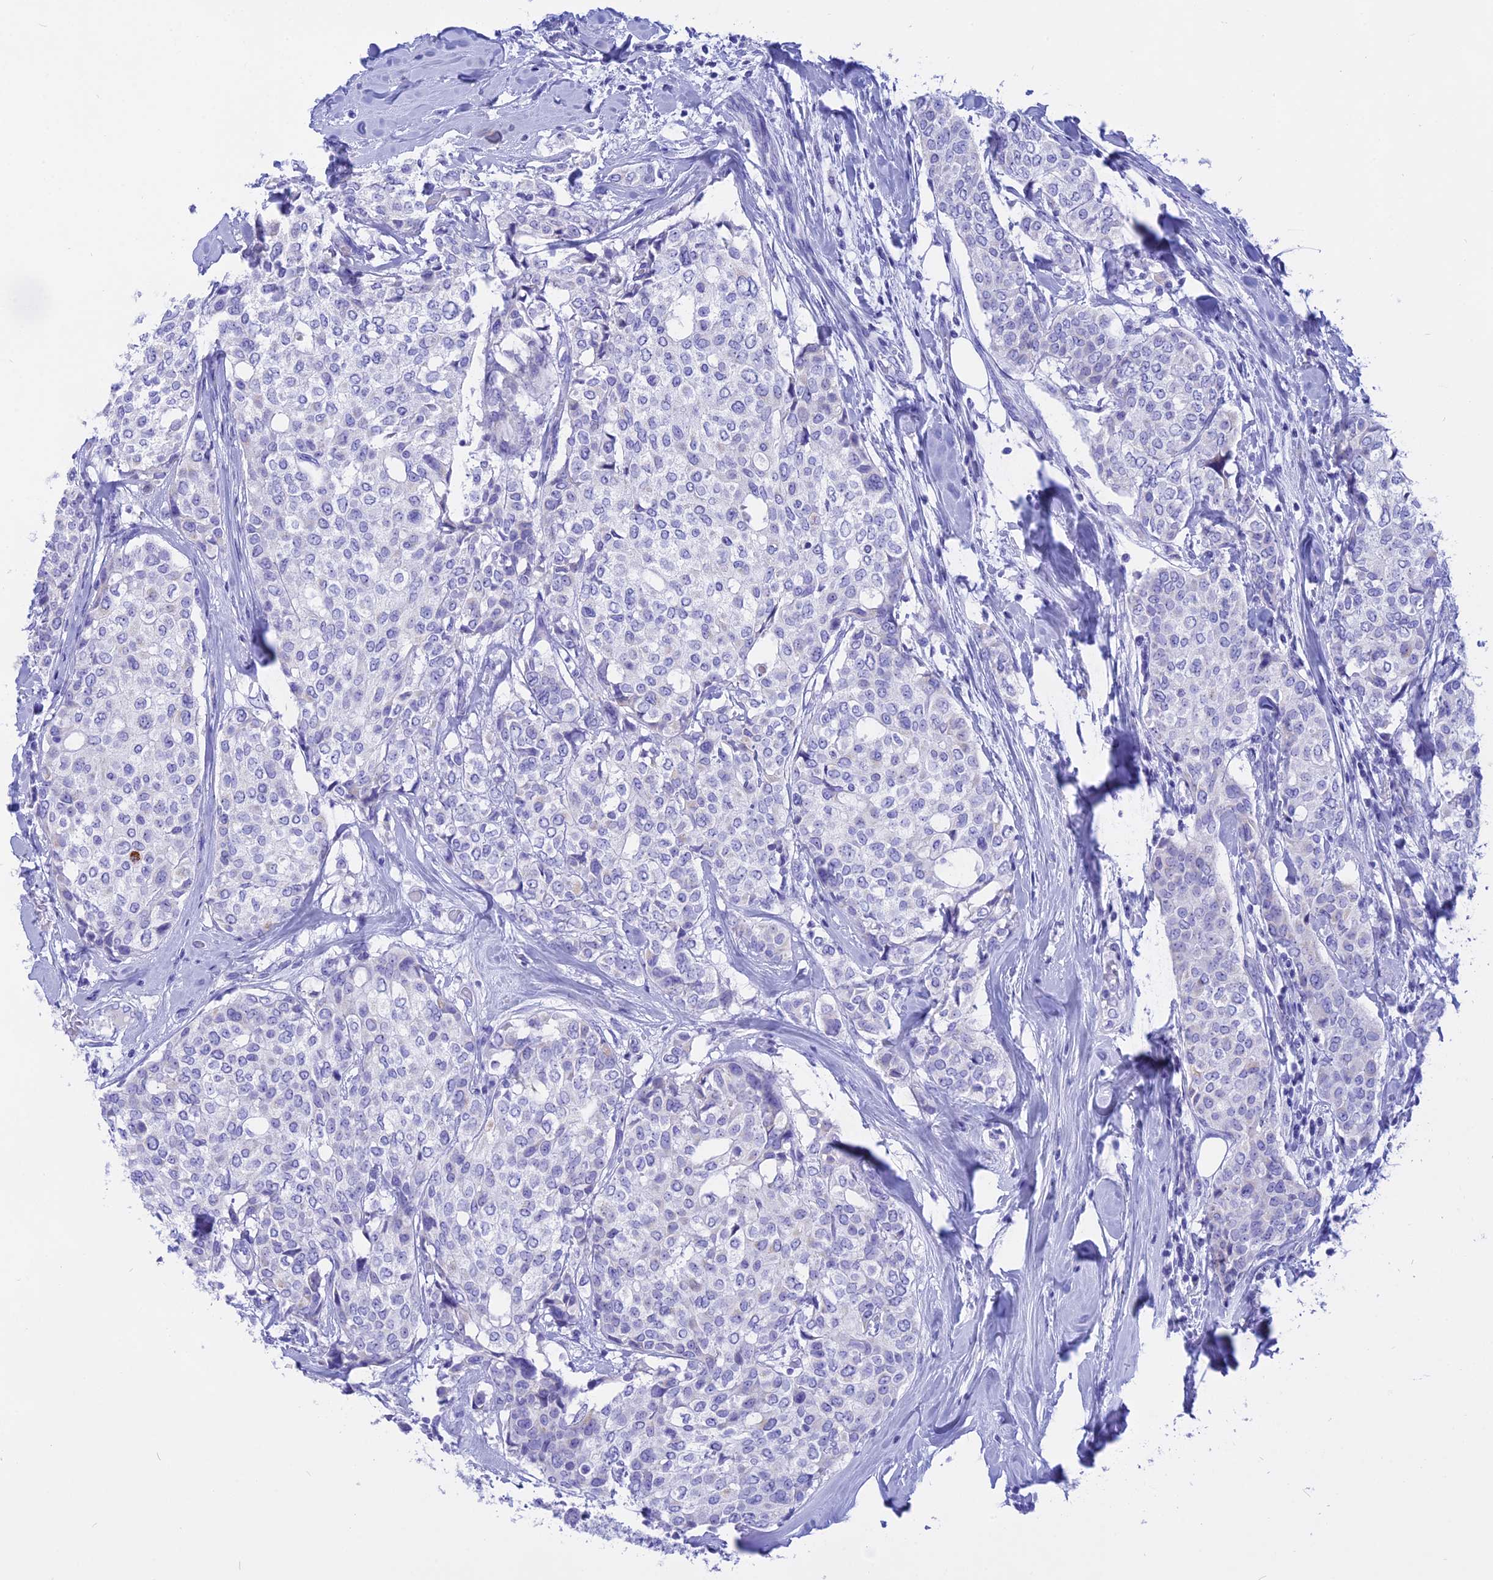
{"staining": {"intensity": "negative", "quantity": "none", "location": "none"}, "tissue": "breast cancer", "cell_type": "Tumor cells", "image_type": "cancer", "snomed": [{"axis": "morphology", "description": "Lobular carcinoma"}, {"axis": "topography", "description": "Breast"}], "caption": "The IHC micrograph has no significant staining in tumor cells of lobular carcinoma (breast) tissue.", "gene": "ISCA1", "patient": {"sex": "female", "age": 51}}